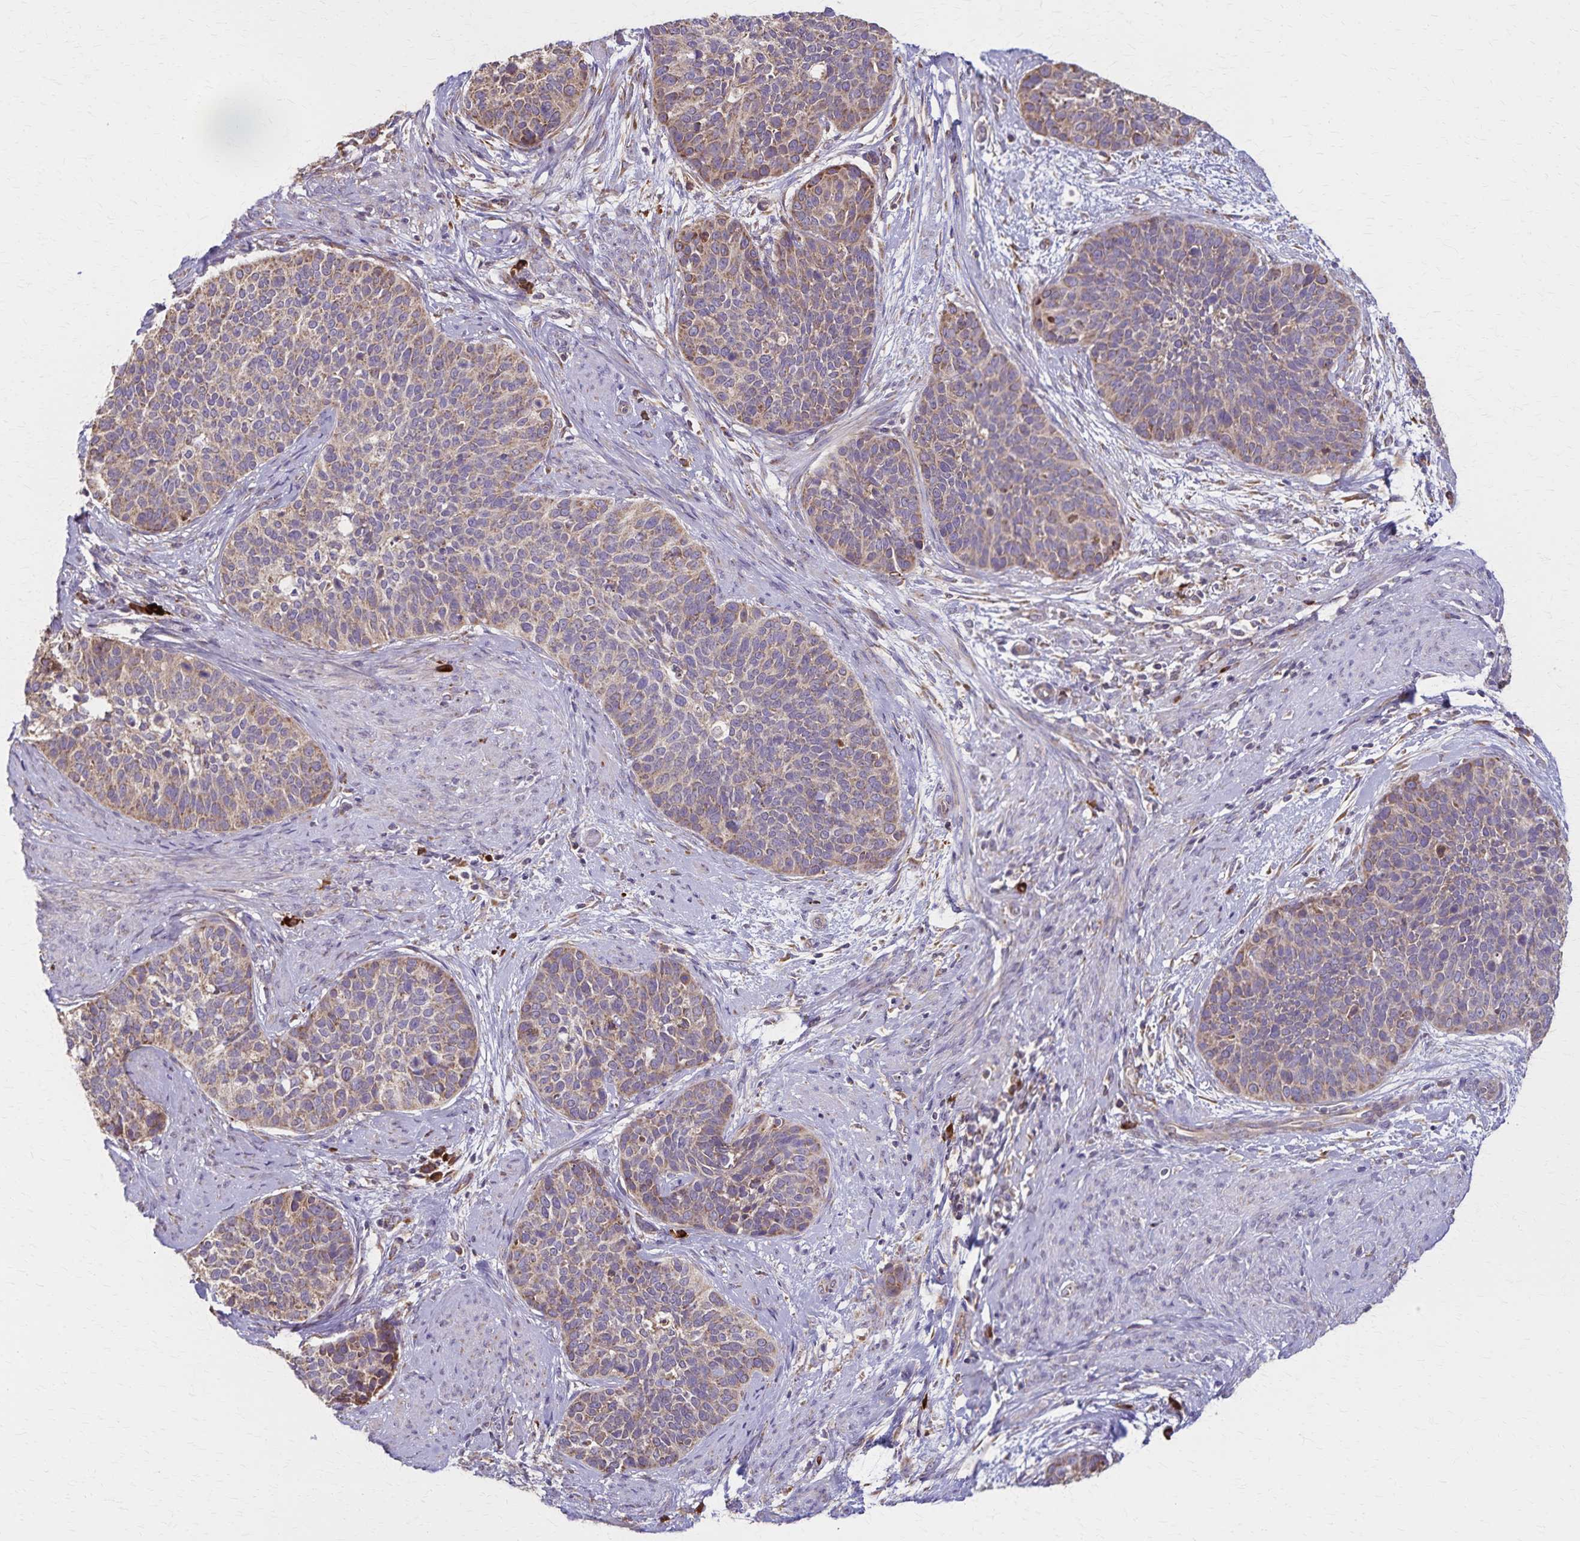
{"staining": {"intensity": "weak", "quantity": ">75%", "location": "cytoplasmic/membranous"}, "tissue": "cervical cancer", "cell_type": "Tumor cells", "image_type": "cancer", "snomed": [{"axis": "morphology", "description": "Squamous cell carcinoma, NOS"}, {"axis": "topography", "description": "Cervix"}], "caption": "Protein expression by immunohistochemistry shows weak cytoplasmic/membranous positivity in about >75% of tumor cells in cervical squamous cell carcinoma.", "gene": "RNF10", "patient": {"sex": "female", "age": 69}}